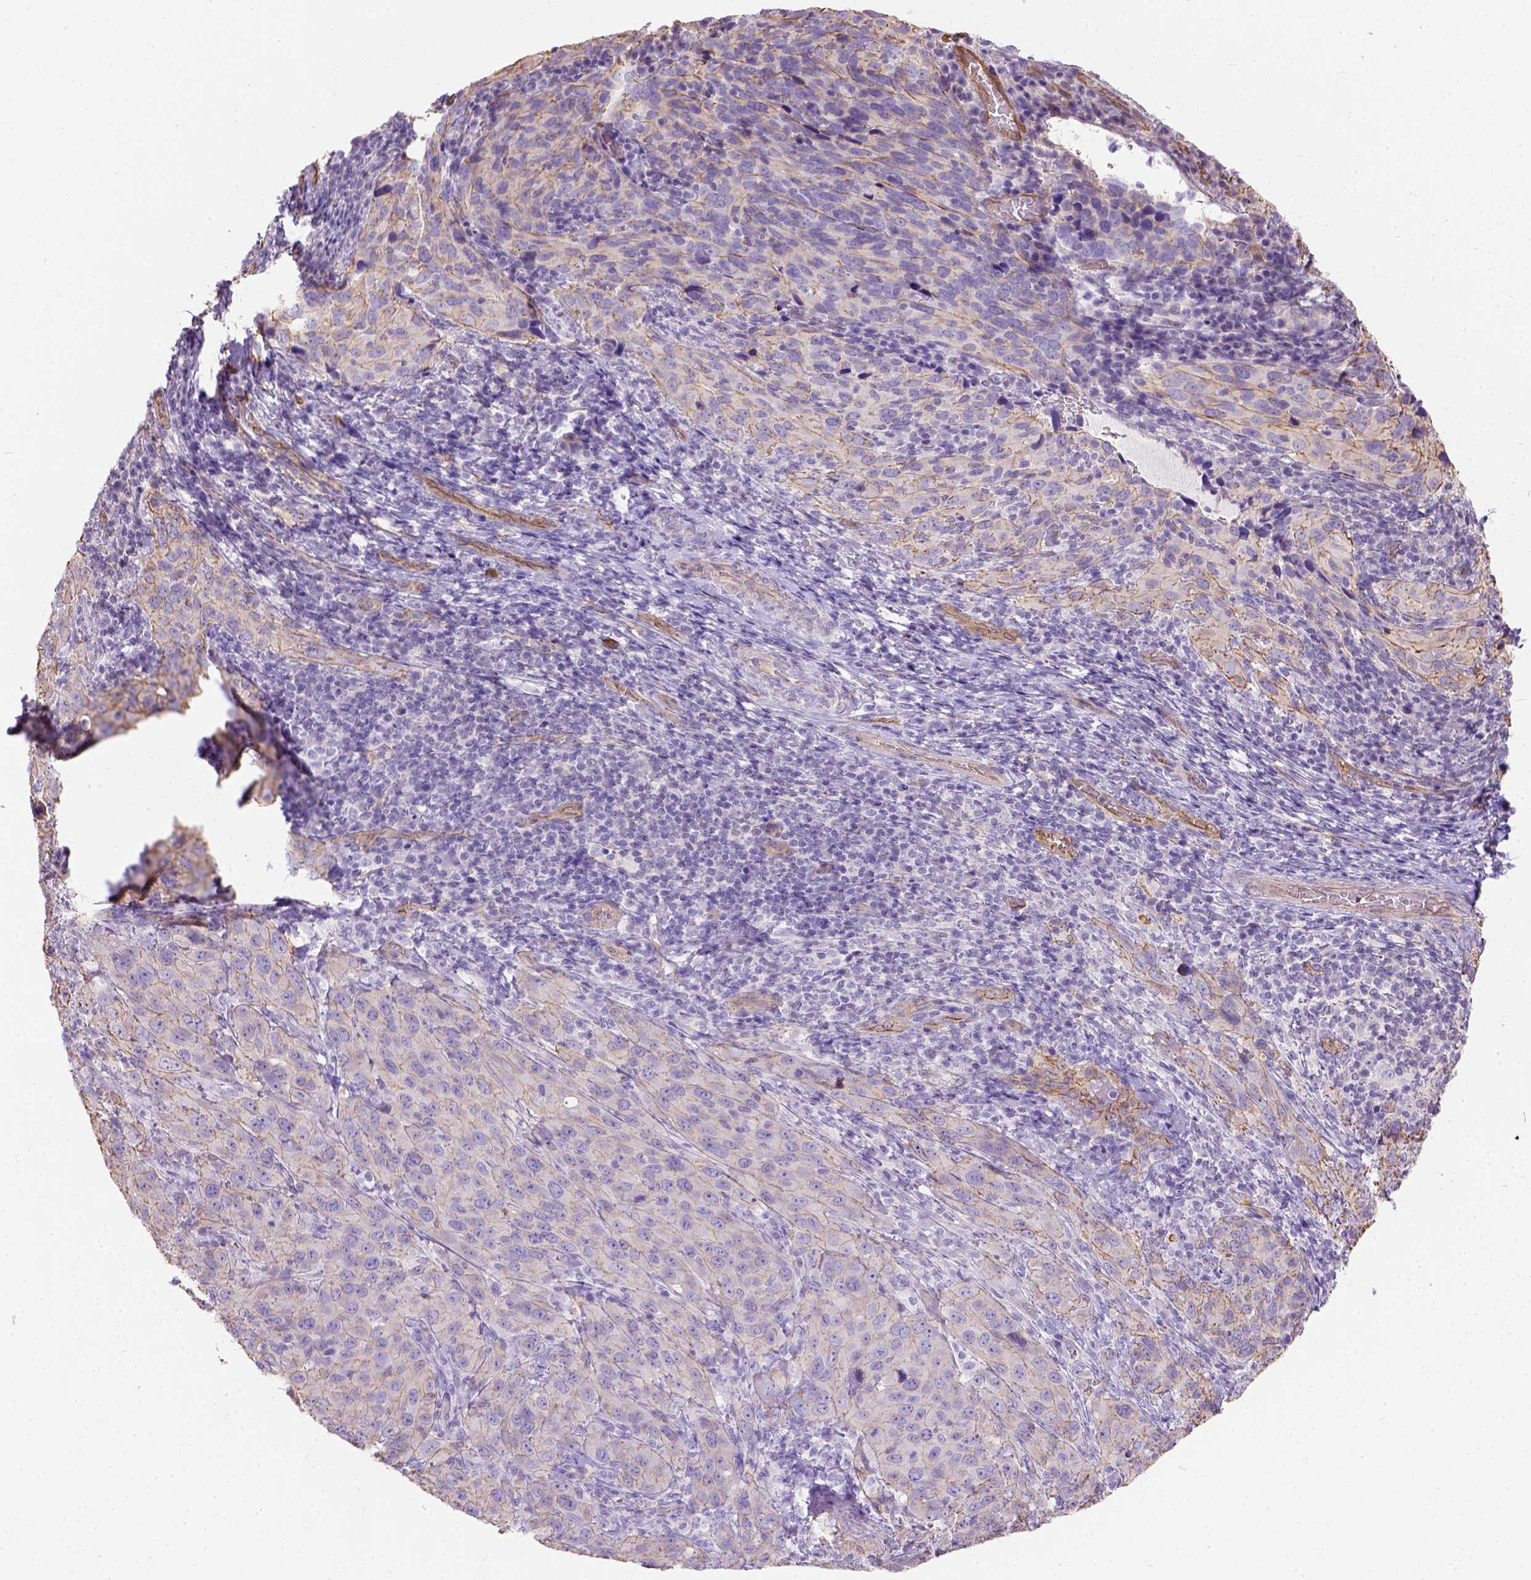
{"staining": {"intensity": "moderate", "quantity": "<25%", "location": "cytoplasmic/membranous"}, "tissue": "cervical cancer", "cell_type": "Tumor cells", "image_type": "cancer", "snomed": [{"axis": "morphology", "description": "Normal tissue, NOS"}, {"axis": "morphology", "description": "Squamous cell carcinoma, NOS"}, {"axis": "topography", "description": "Cervix"}], "caption": "Immunohistochemistry (IHC) of squamous cell carcinoma (cervical) shows low levels of moderate cytoplasmic/membranous expression in approximately <25% of tumor cells.", "gene": "PHF7", "patient": {"sex": "female", "age": 51}}